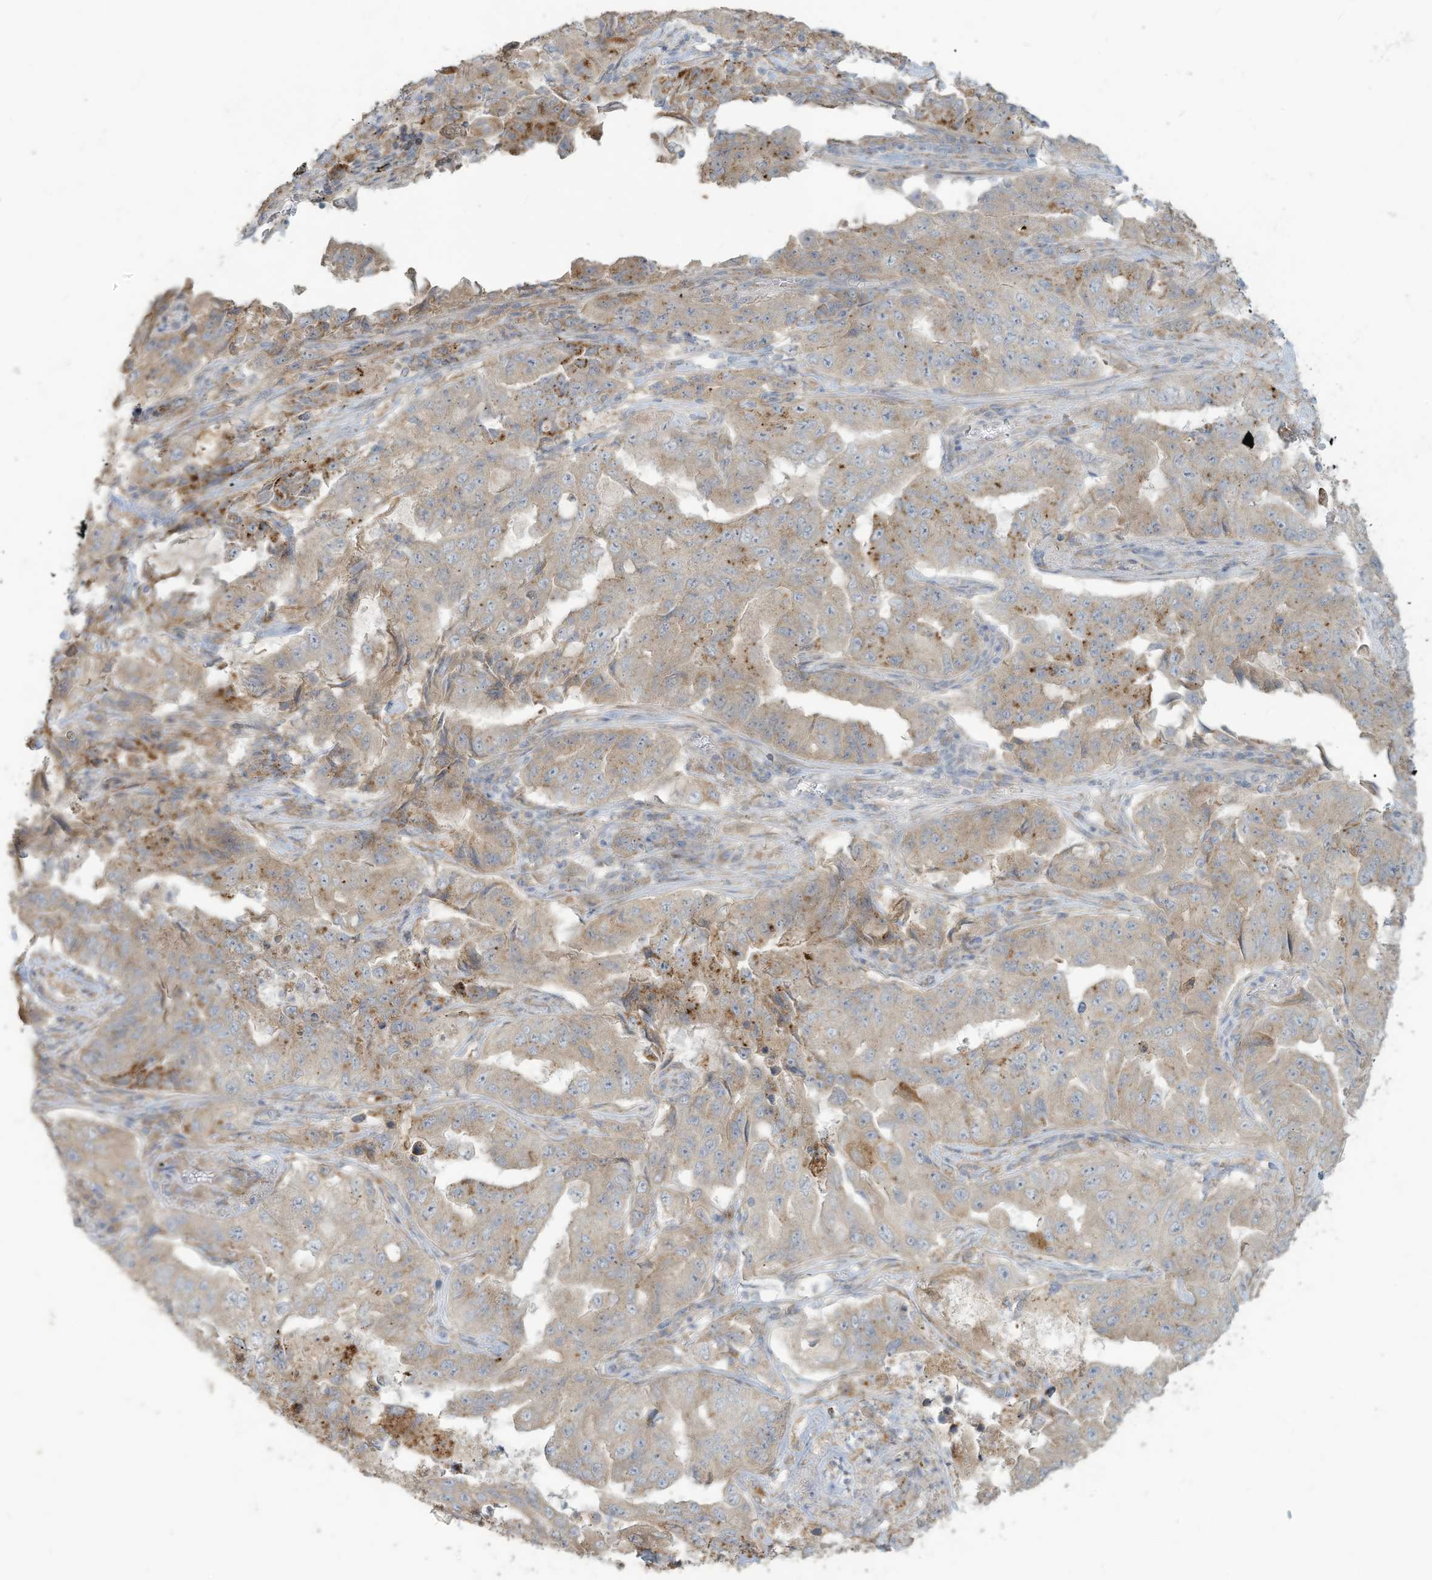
{"staining": {"intensity": "moderate", "quantity": "25%-75%", "location": "cytoplasmic/membranous"}, "tissue": "lung cancer", "cell_type": "Tumor cells", "image_type": "cancer", "snomed": [{"axis": "morphology", "description": "Adenocarcinoma, NOS"}, {"axis": "topography", "description": "Lung"}], "caption": "Immunohistochemical staining of human adenocarcinoma (lung) displays medium levels of moderate cytoplasmic/membranous protein expression in about 25%-75% of tumor cells.", "gene": "MAGIX", "patient": {"sex": "female", "age": 51}}